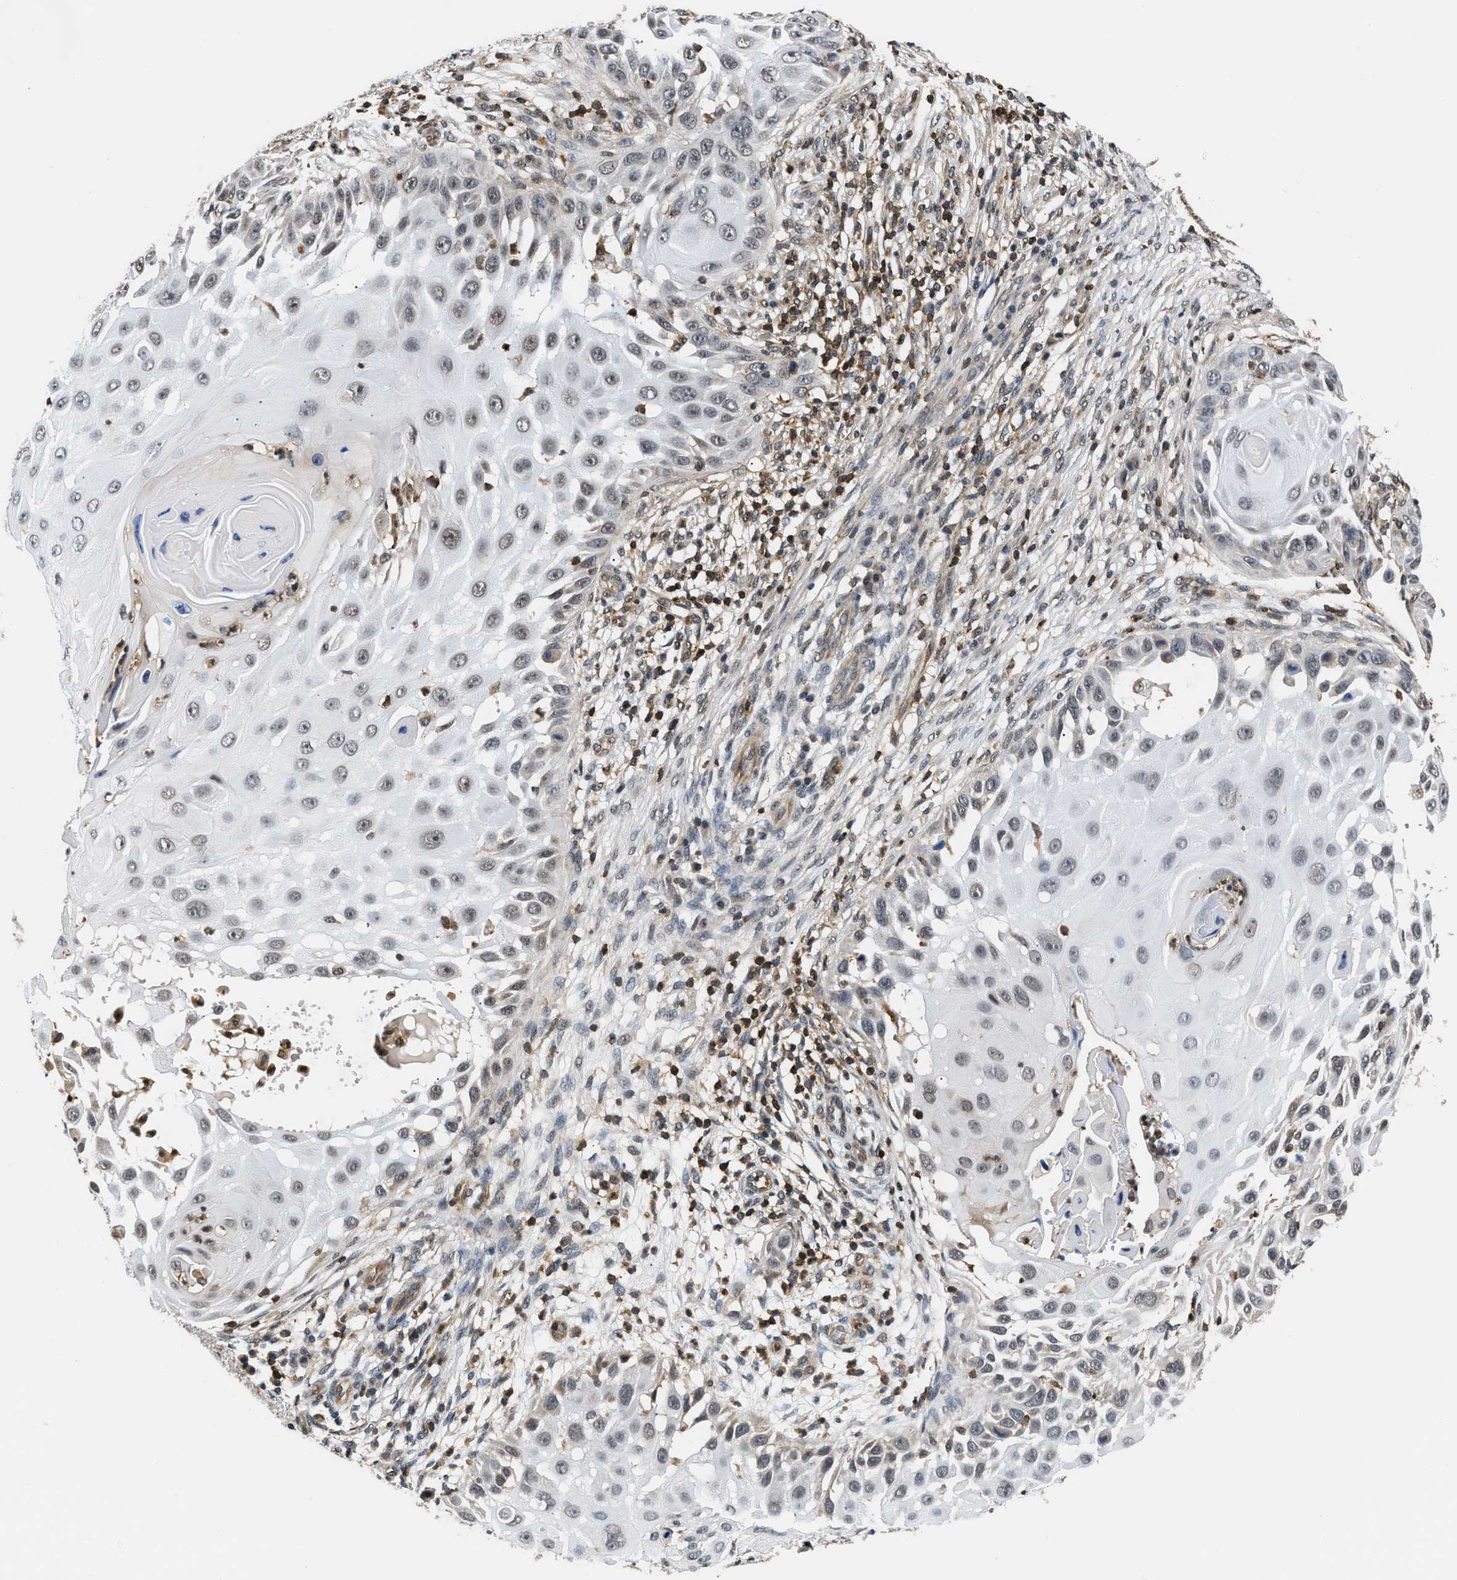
{"staining": {"intensity": "weak", "quantity": "<25%", "location": "nuclear"}, "tissue": "skin cancer", "cell_type": "Tumor cells", "image_type": "cancer", "snomed": [{"axis": "morphology", "description": "Squamous cell carcinoma, NOS"}, {"axis": "topography", "description": "Skin"}], "caption": "Human squamous cell carcinoma (skin) stained for a protein using immunohistochemistry reveals no positivity in tumor cells.", "gene": "STK10", "patient": {"sex": "female", "age": 44}}